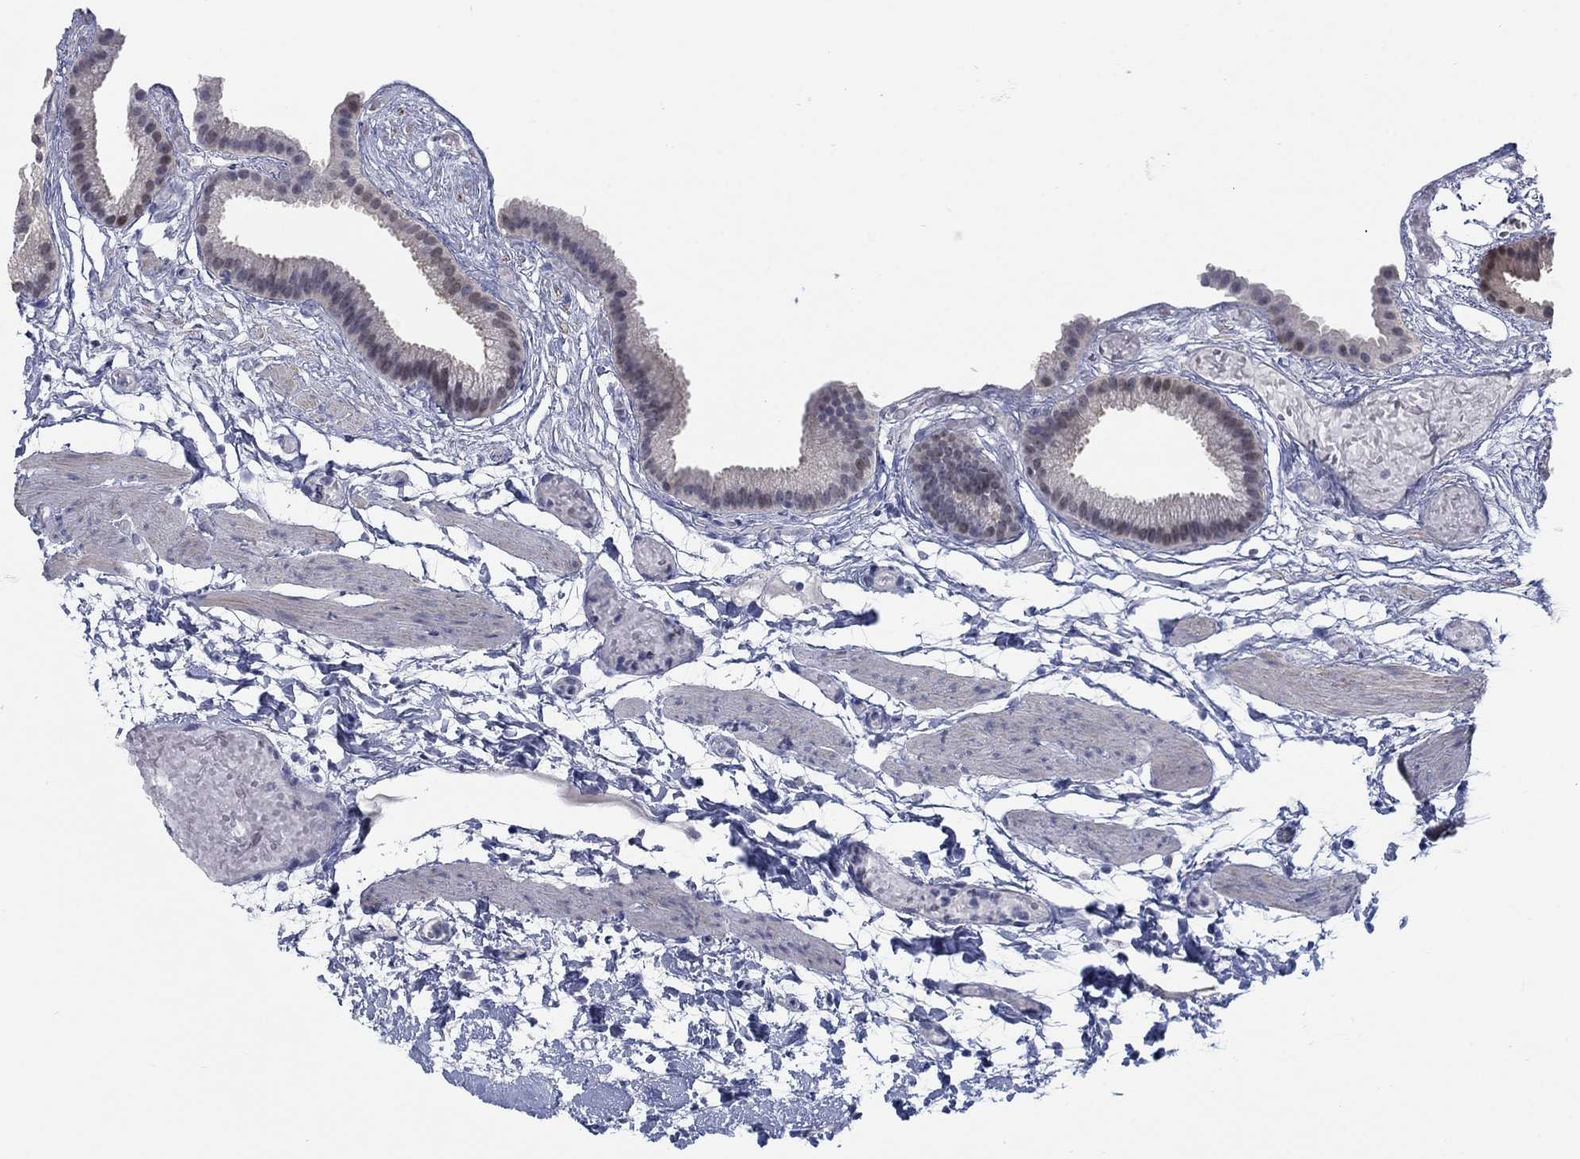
{"staining": {"intensity": "weak", "quantity": "<25%", "location": "nuclear"}, "tissue": "gallbladder", "cell_type": "Glandular cells", "image_type": "normal", "snomed": [{"axis": "morphology", "description": "Normal tissue, NOS"}, {"axis": "topography", "description": "Gallbladder"}], "caption": "The histopathology image exhibits no significant expression in glandular cells of gallbladder.", "gene": "ATP6V1G2", "patient": {"sex": "female", "age": 45}}